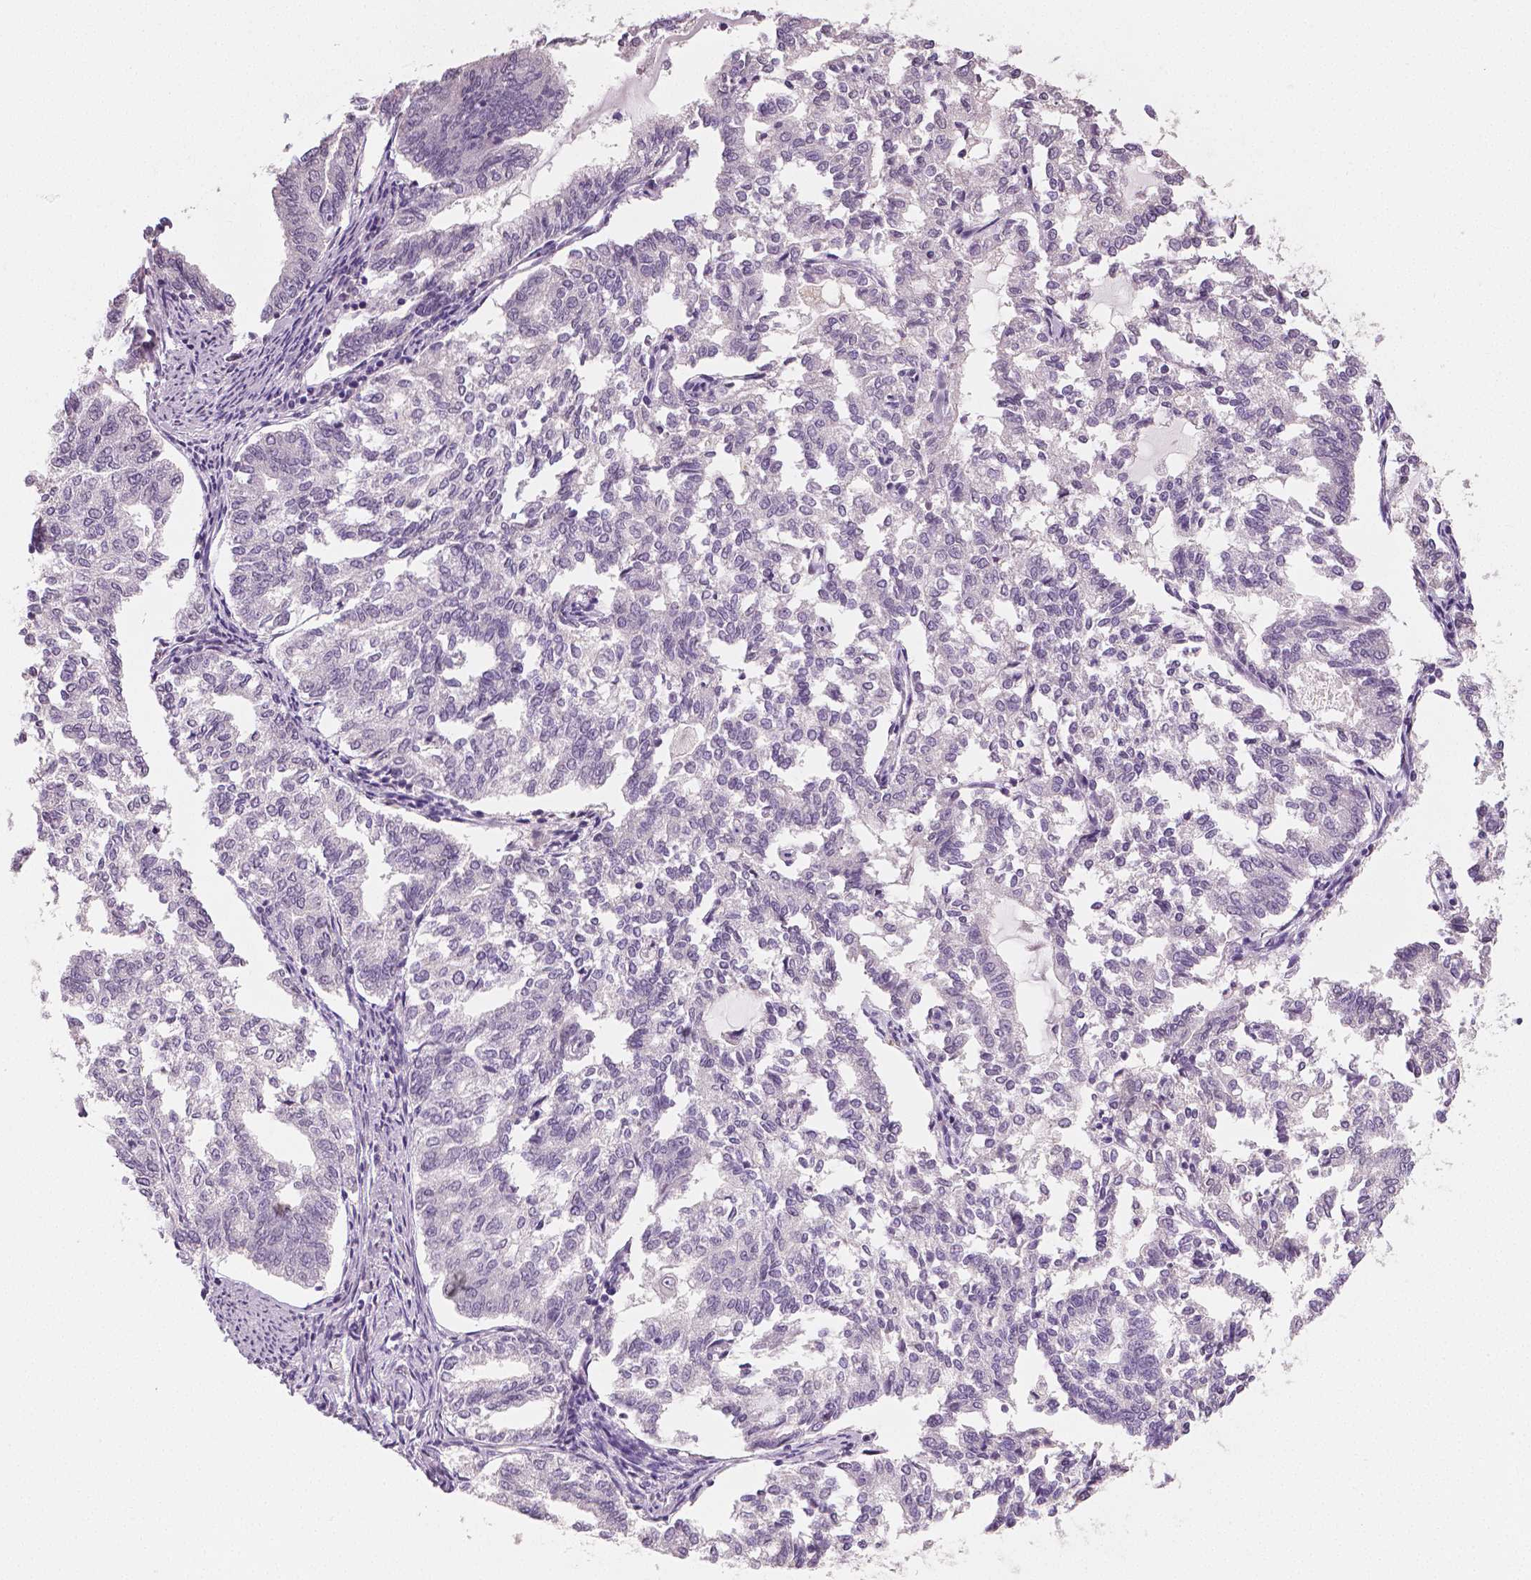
{"staining": {"intensity": "negative", "quantity": "none", "location": "none"}, "tissue": "endometrial cancer", "cell_type": "Tumor cells", "image_type": "cancer", "snomed": [{"axis": "morphology", "description": "Adenocarcinoma, NOS"}, {"axis": "topography", "description": "Endometrium"}], "caption": "IHC photomicrograph of human endometrial cancer (adenocarcinoma) stained for a protein (brown), which shows no expression in tumor cells. The staining is performed using DAB (3,3'-diaminobenzidine) brown chromogen with nuclei counter-stained in using hematoxylin.", "gene": "NECAB1", "patient": {"sex": "female", "age": 79}}